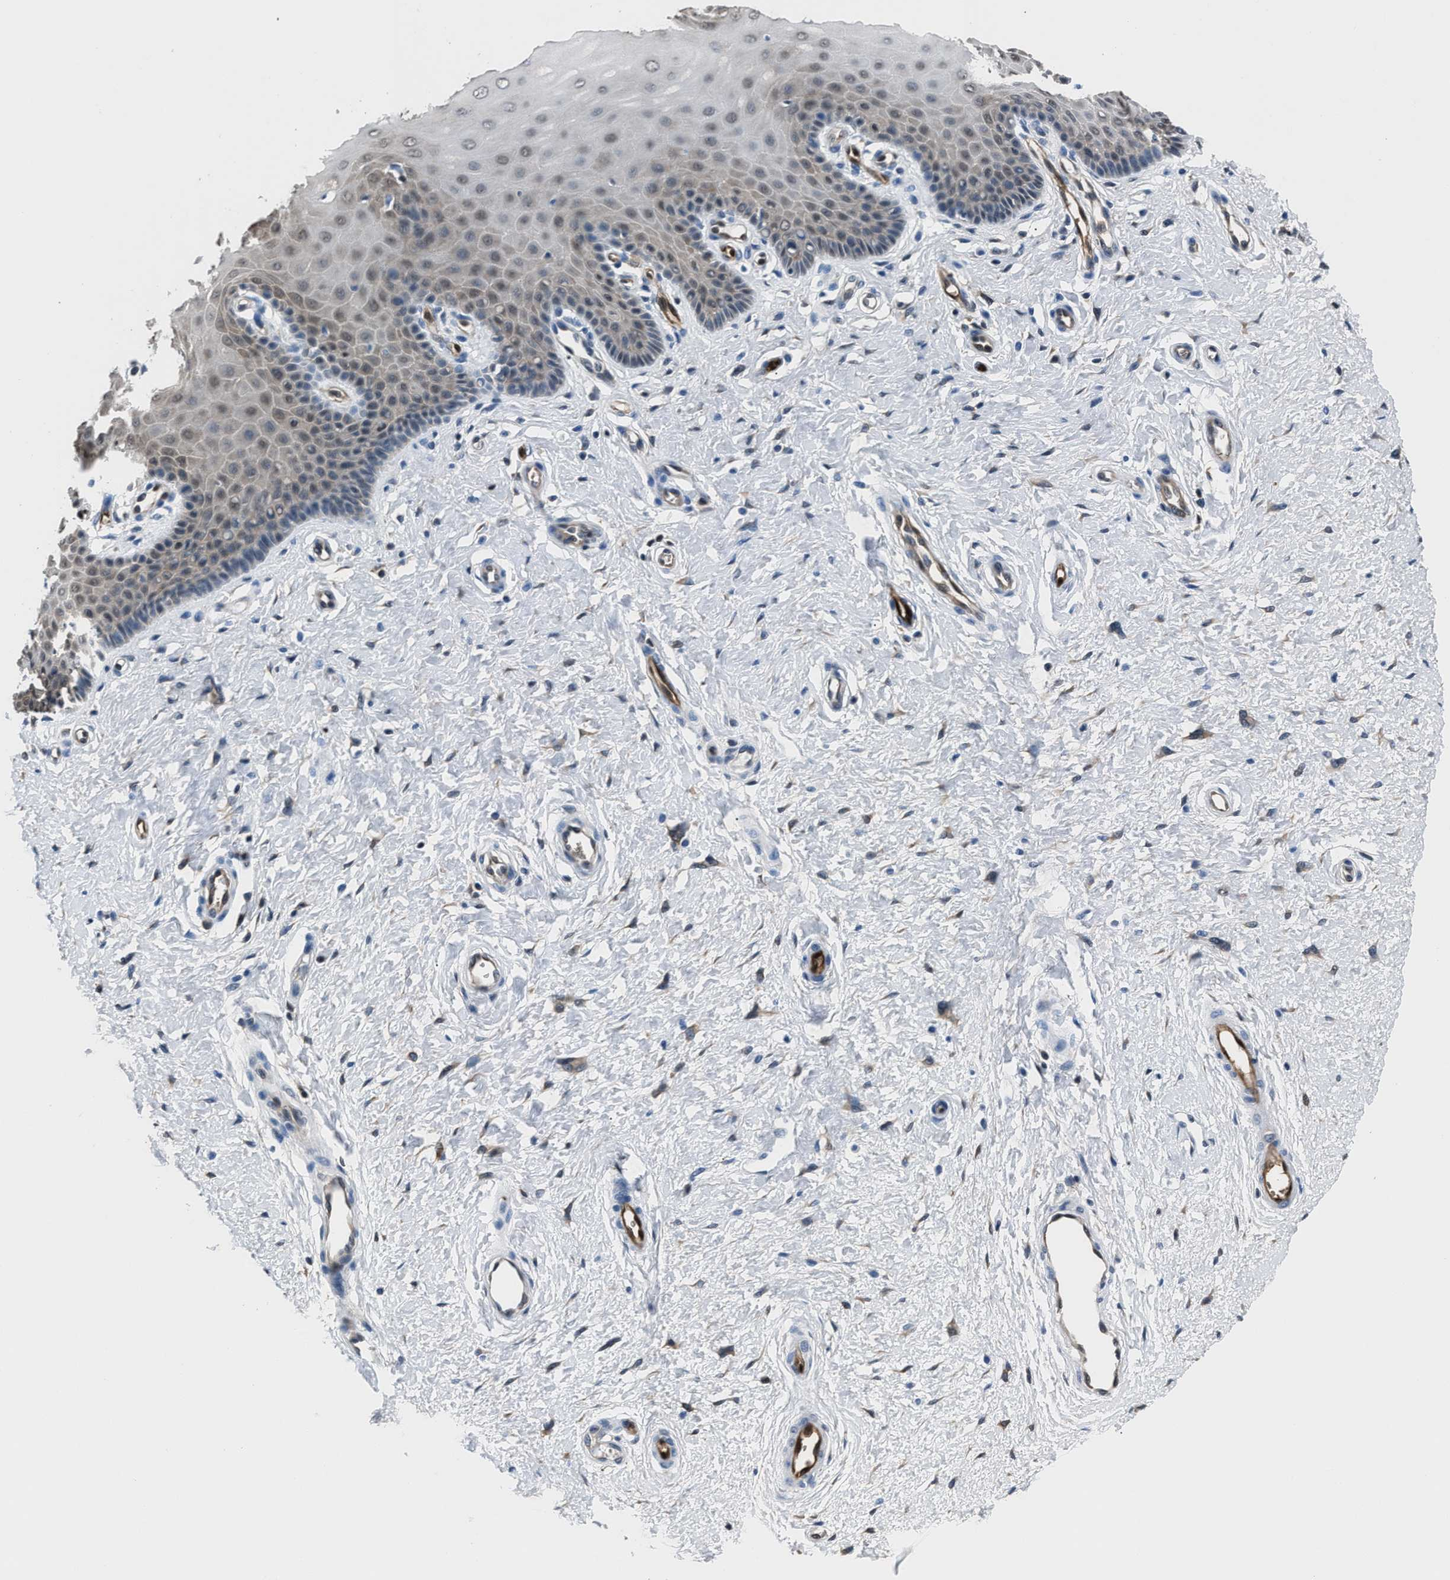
{"staining": {"intensity": "weak", "quantity": "25%-75%", "location": "cytoplasmic/membranous,nuclear"}, "tissue": "cervix", "cell_type": "Squamous epithelial cells", "image_type": "normal", "snomed": [{"axis": "morphology", "description": "Normal tissue, NOS"}, {"axis": "topography", "description": "Cervix"}], "caption": "Protein expression analysis of normal human cervix reveals weak cytoplasmic/membranous,nuclear positivity in approximately 25%-75% of squamous epithelial cells.", "gene": "PPA1", "patient": {"sex": "female", "age": 55}}